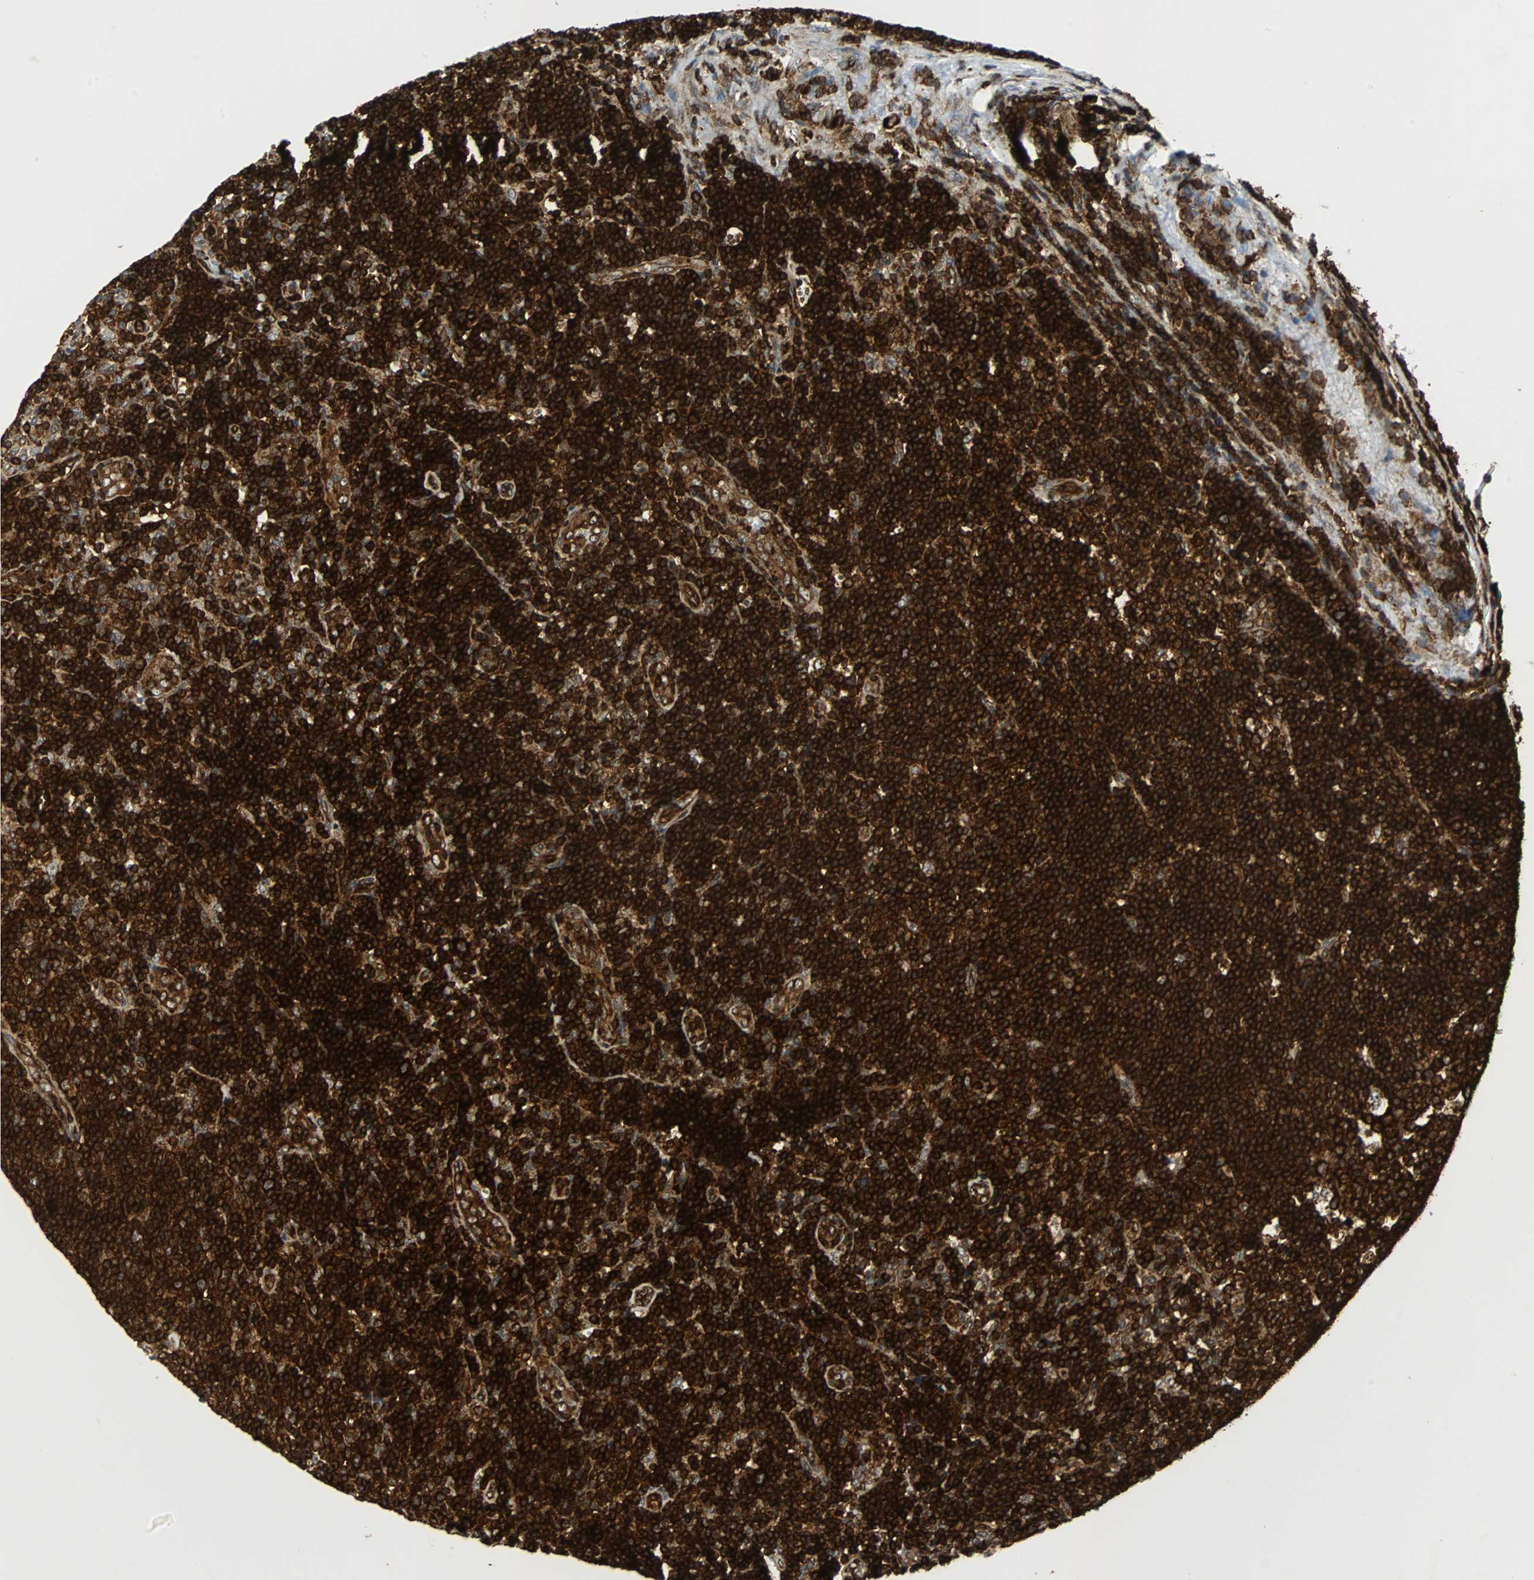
{"staining": {"intensity": "strong", "quantity": ">75%", "location": "cytoplasmic/membranous"}, "tissue": "lymph node", "cell_type": "Germinal center cells", "image_type": "normal", "snomed": [{"axis": "morphology", "description": "Normal tissue, NOS"}, {"axis": "topography", "description": "Lymph node"}, {"axis": "topography", "description": "Salivary gland"}], "caption": "Immunohistochemical staining of benign human lymph node demonstrates high levels of strong cytoplasmic/membranous expression in approximately >75% of germinal center cells.", "gene": "TUBA4A", "patient": {"sex": "male", "age": 8}}